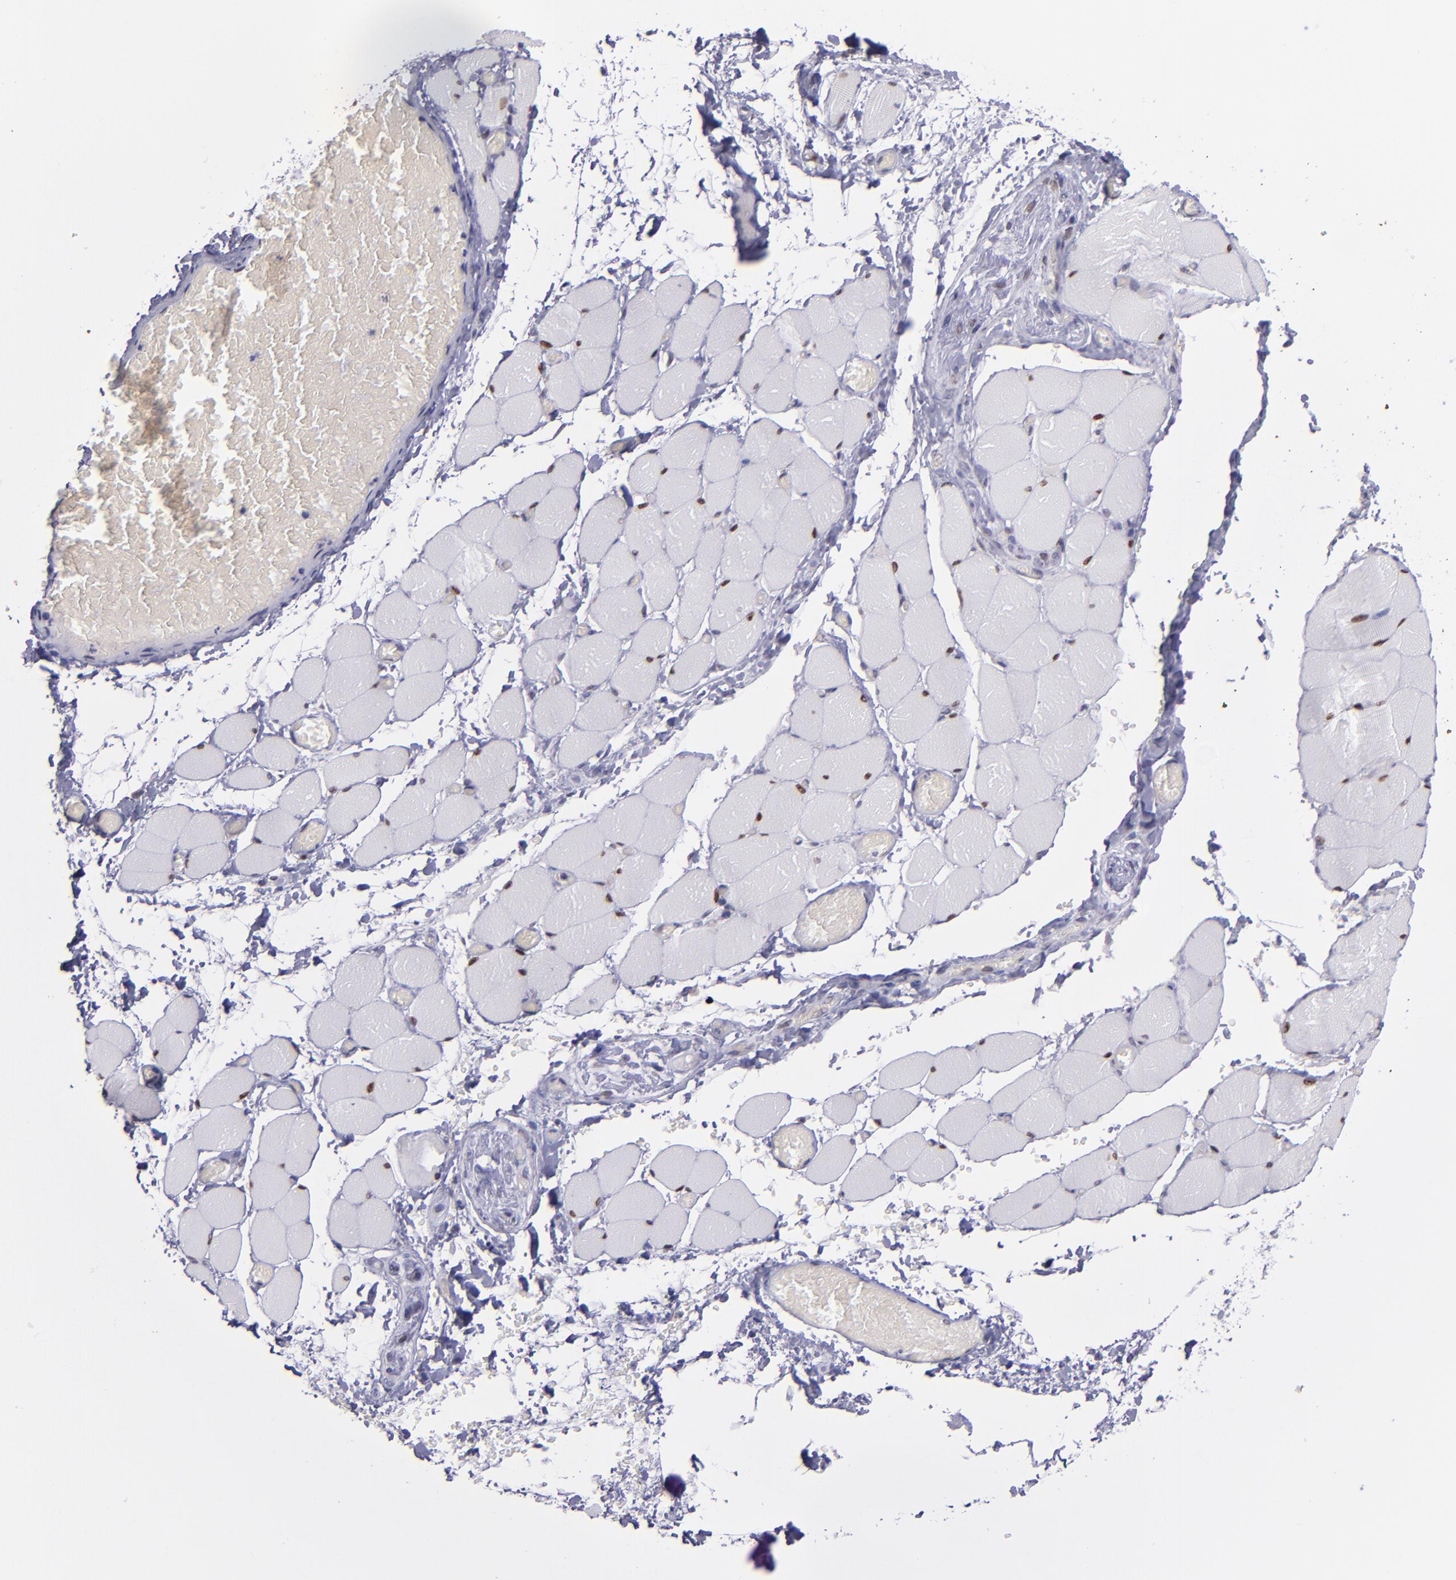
{"staining": {"intensity": "moderate", "quantity": ">75%", "location": "nuclear"}, "tissue": "skeletal muscle", "cell_type": "Myocytes", "image_type": "normal", "snomed": [{"axis": "morphology", "description": "Normal tissue, NOS"}, {"axis": "topography", "description": "Skeletal muscle"}, {"axis": "topography", "description": "Soft tissue"}], "caption": "This photomicrograph demonstrates immunohistochemistry staining of normal skeletal muscle, with medium moderate nuclear expression in about >75% of myocytes.", "gene": "BAG1", "patient": {"sex": "female", "age": 58}}